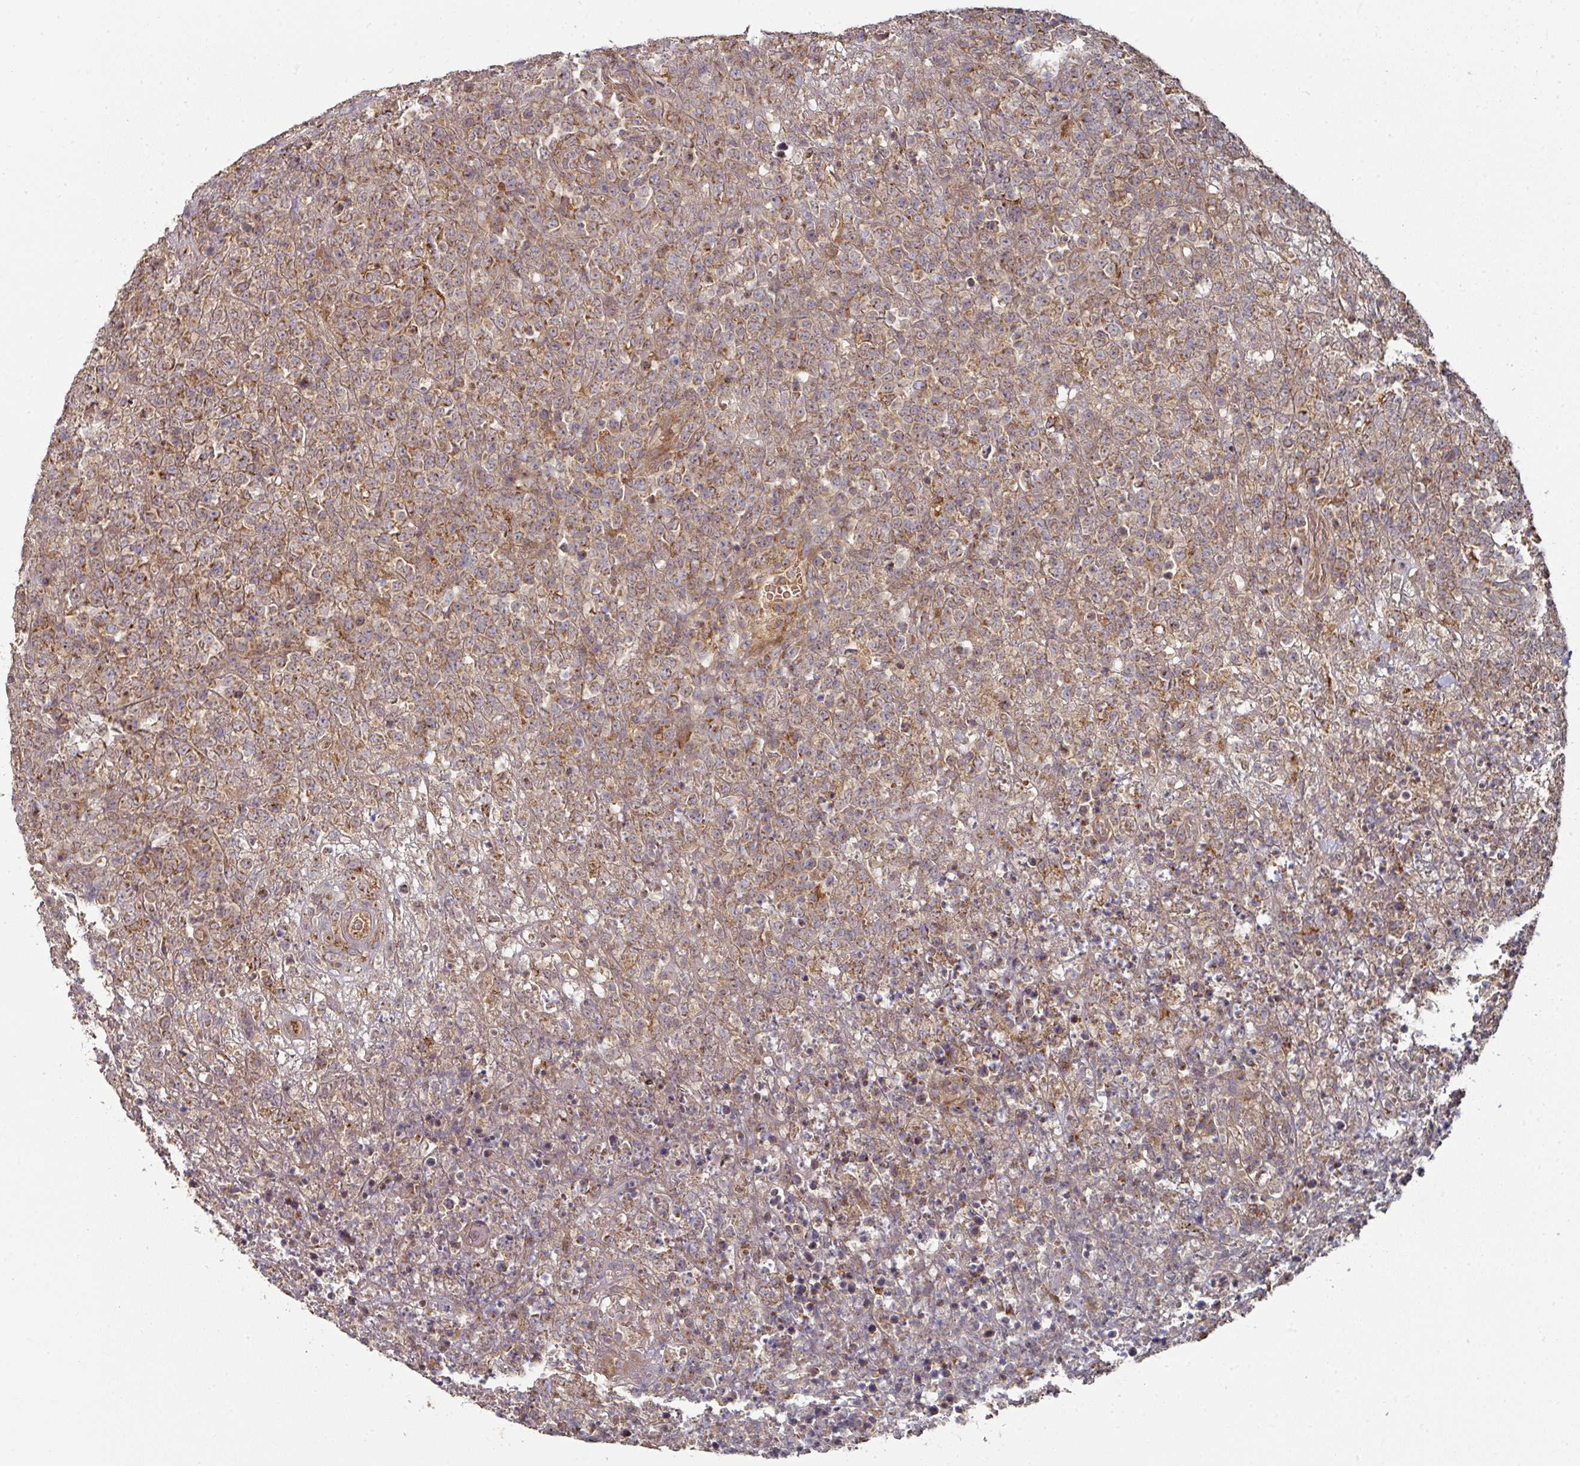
{"staining": {"intensity": "moderate", "quantity": ">75%", "location": "cytoplasmic/membranous"}, "tissue": "lymphoma", "cell_type": "Tumor cells", "image_type": "cancer", "snomed": [{"axis": "morphology", "description": "Malignant lymphoma, non-Hodgkin's type, High grade"}, {"axis": "topography", "description": "Colon"}], "caption": "Protein analysis of lymphoma tissue exhibits moderate cytoplasmic/membranous staining in about >75% of tumor cells.", "gene": "DNAJC7", "patient": {"sex": "female", "age": 53}}